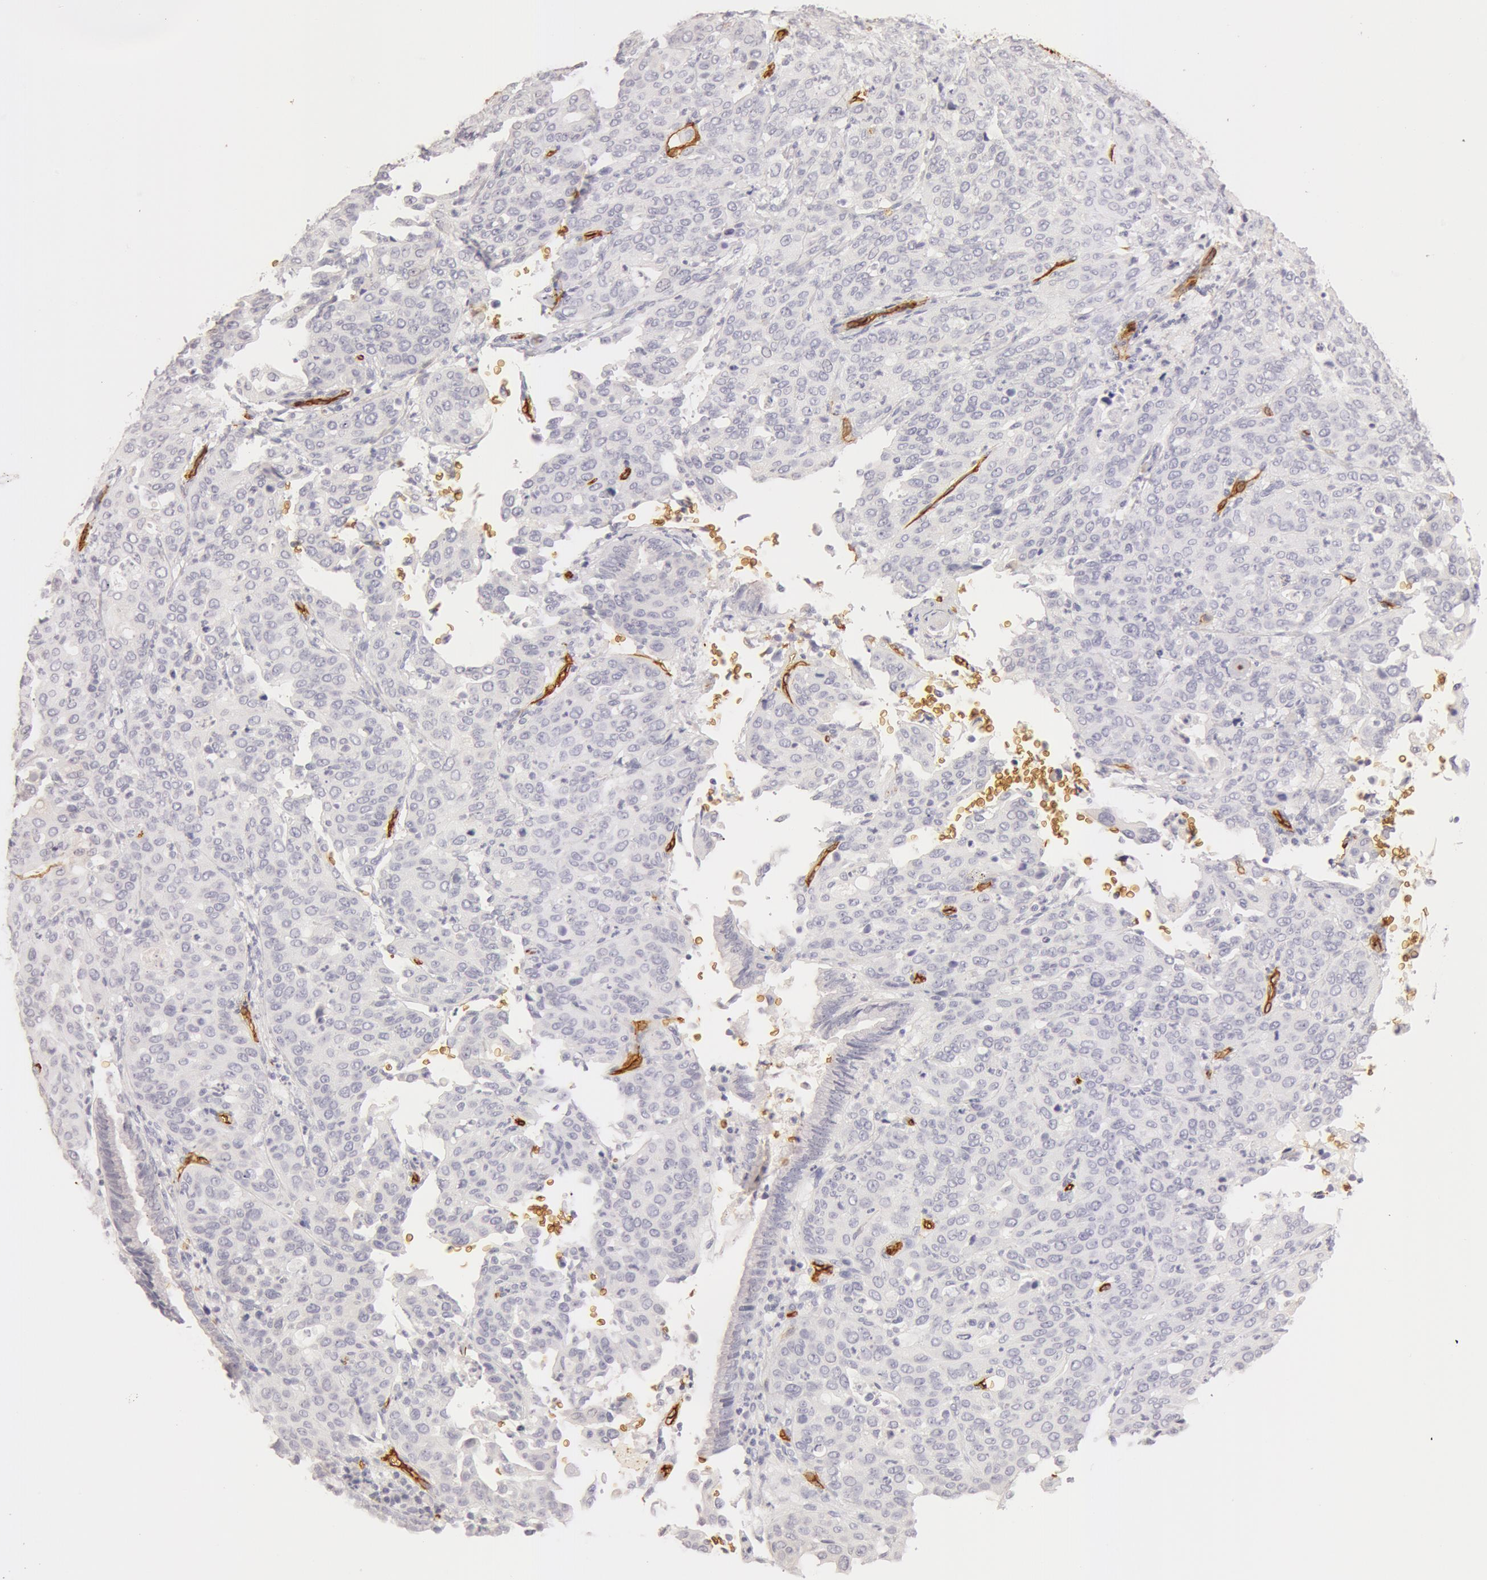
{"staining": {"intensity": "negative", "quantity": "none", "location": "none"}, "tissue": "cervical cancer", "cell_type": "Tumor cells", "image_type": "cancer", "snomed": [{"axis": "morphology", "description": "Squamous cell carcinoma, NOS"}, {"axis": "topography", "description": "Cervix"}], "caption": "Immunohistochemistry (IHC) image of cervical cancer stained for a protein (brown), which reveals no expression in tumor cells. (DAB (3,3'-diaminobenzidine) IHC visualized using brightfield microscopy, high magnification).", "gene": "AQP1", "patient": {"sex": "female", "age": 41}}